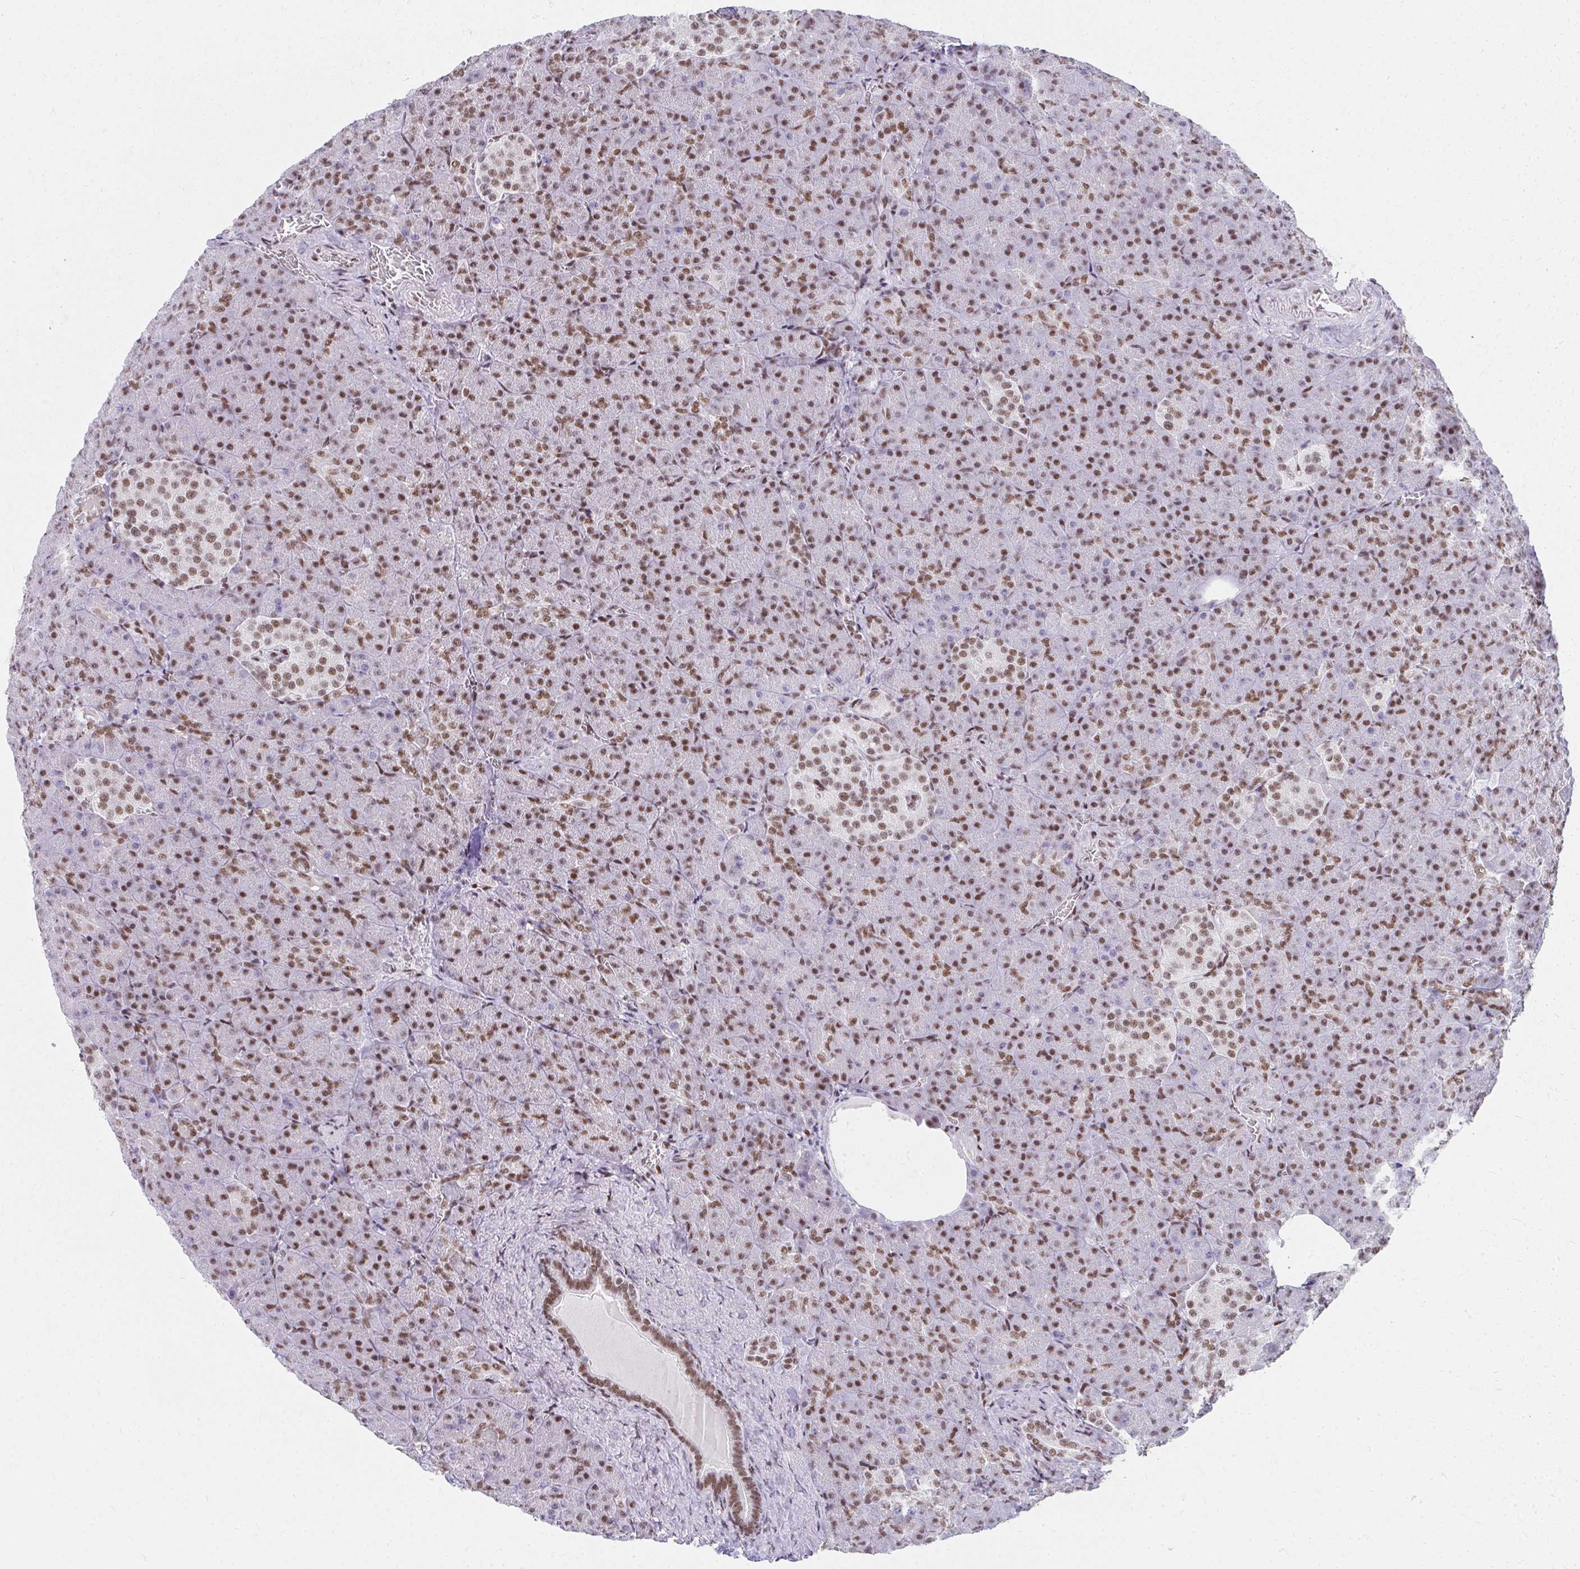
{"staining": {"intensity": "moderate", "quantity": "25%-75%", "location": "nuclear"}, "tissue": "pancreas", "cell_type": "Exocrine glandular cells", "image_type": "normal", "snomed": [{"axis": "morphology", "description": "Normal tissue, NOS"}, {"axis": "topography", "description": "Pancreas"}], "caption": "This histopathology image shows immunohistochemistry (IHC) staining of normal human pancreas, with medium moderate nuclear expression in about 25%-75% of exocrine glandular cells.", "gene": "CREBBP", "patient": {"sex": "female", "age": 74}}